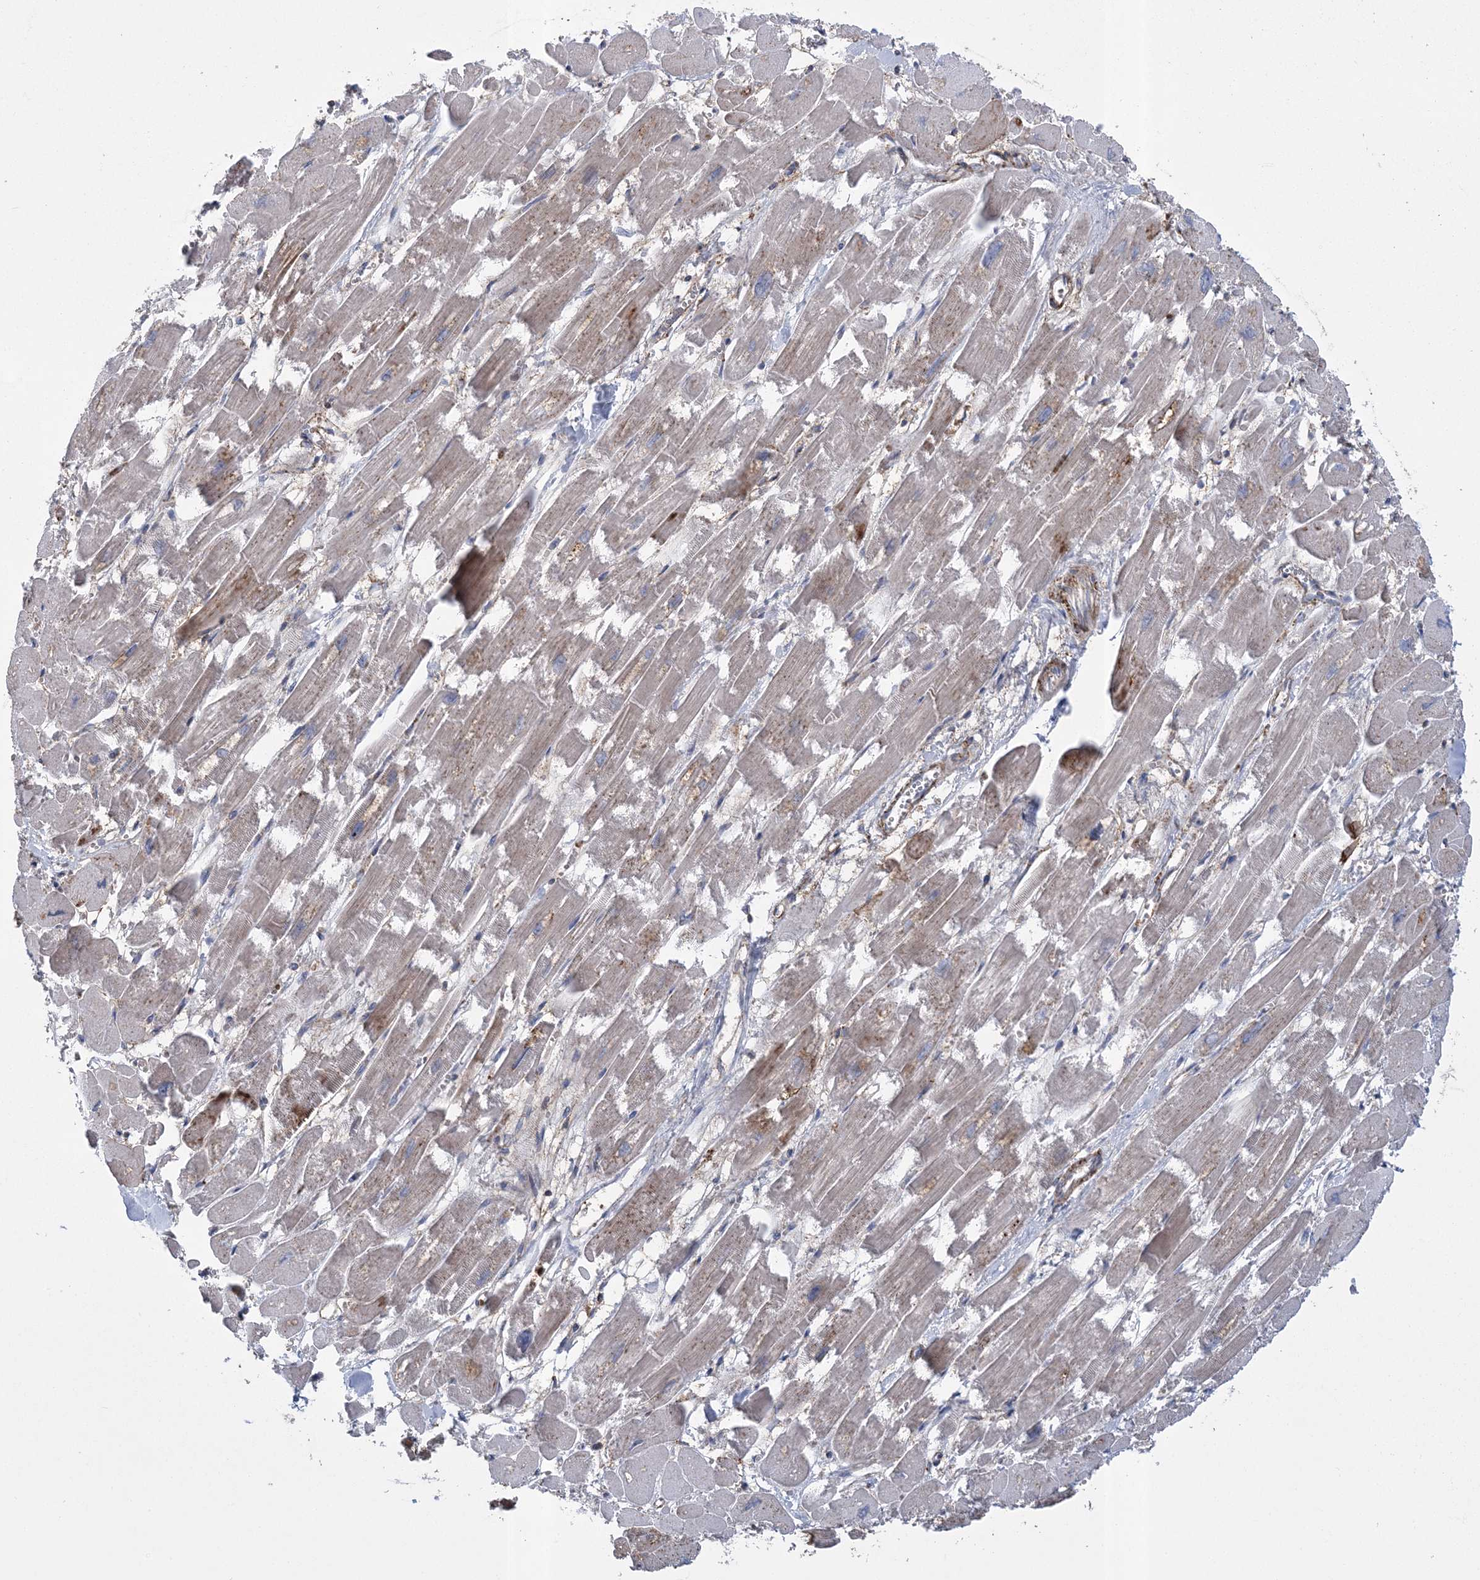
{"staining": {"intensity": "moderate", "quantity": "<25%", "location": "cytoplasmic/membranous"}, "tissue": "heart muscle", "cell_type": "Cardiomyocytes", "image_type": "normal", "snomed": [{"axis": "morphology", "description": "Normal tissue, NOS"}, {"axis": "topography", "description": "Heart"}], "caption": "This micrograph shows immunohistochemistry (IHC) staining of normal human heart muscle, with low moderate cytoplasmic/membranous staining in about <25% of cardiomyocytes.", "gene": "ARSJ", "patient": {"sex": "male", "age": 54}}